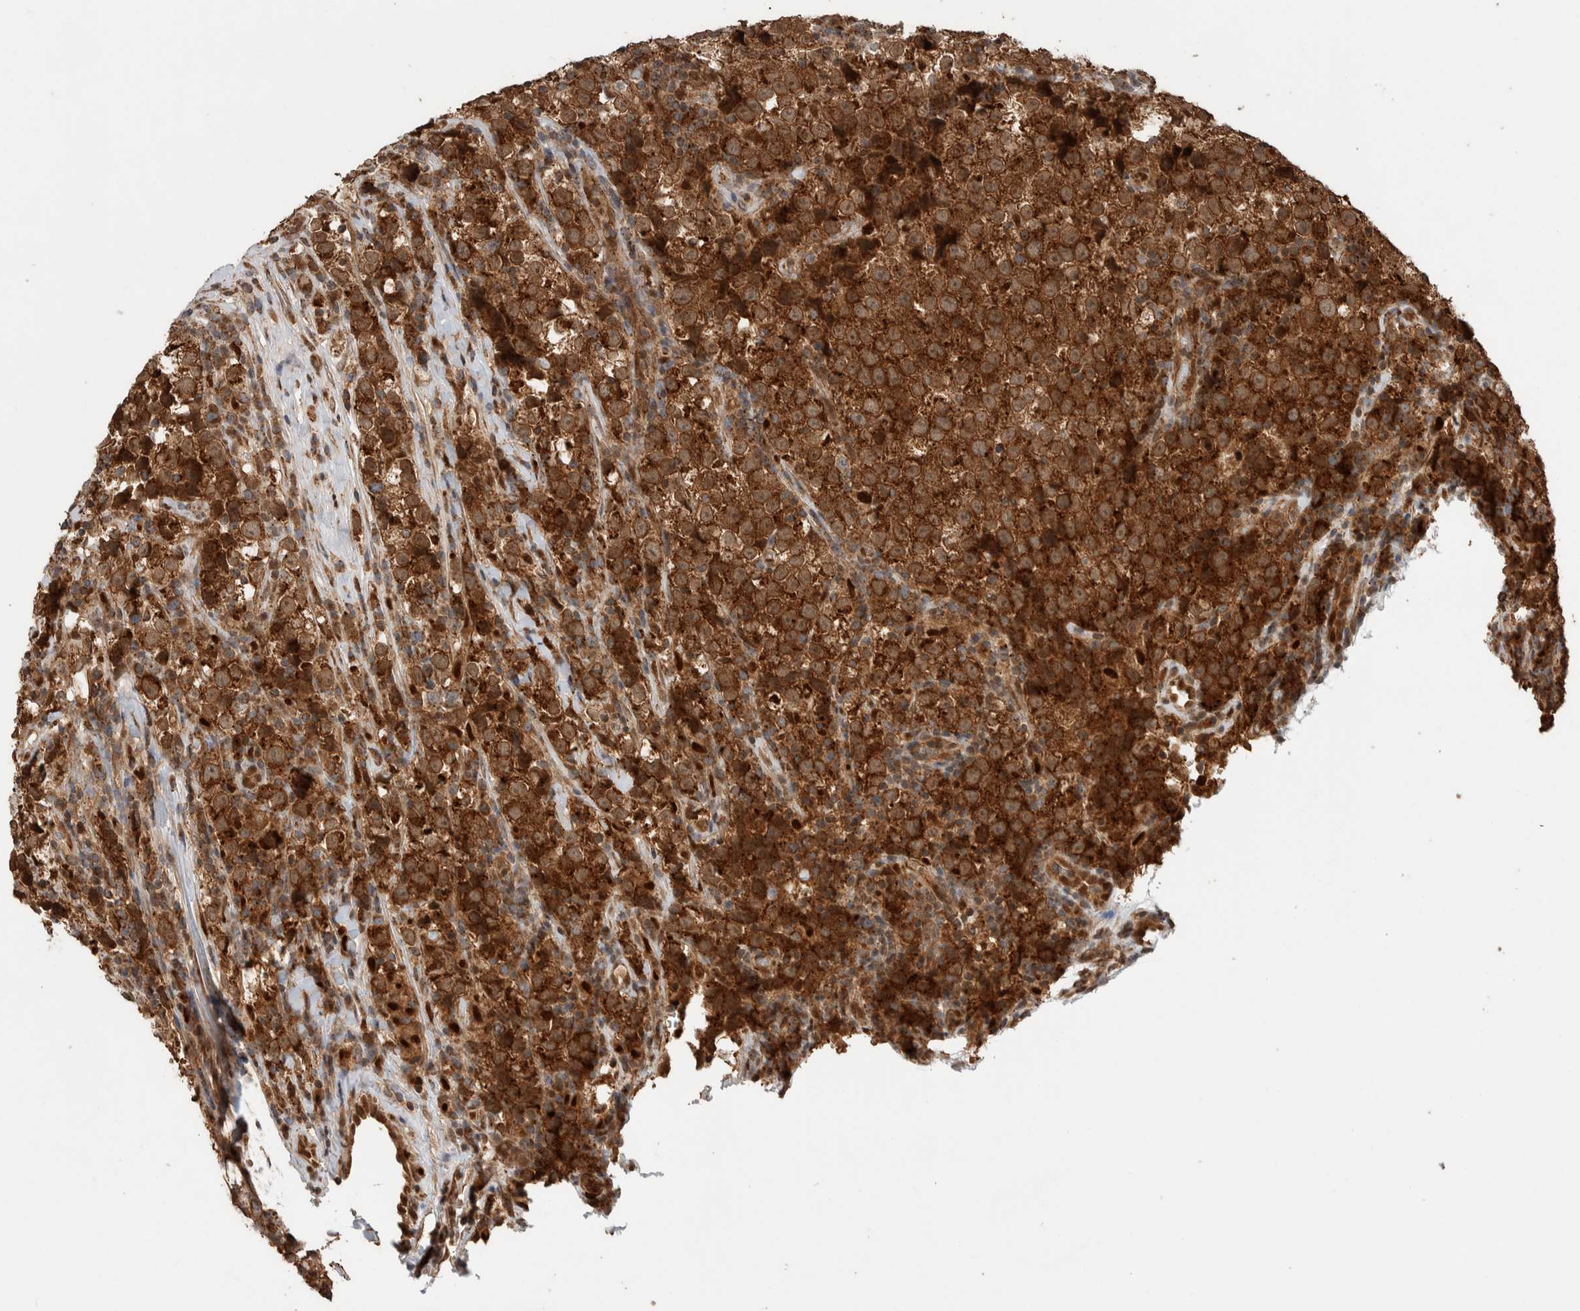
{"staining": {"intensity": "strong", "quantity": ">75%", "location": "cytoplasmic/membranous"}, "tissue": "testis cancer", "cell_type": "Tumor cells", "image_type": "cancer", "snomed": [{"axis": "morphology", "description": "Normal tissue, NOS"}, {"axis": "morphology", "description": "Seminoma, NOS"}, {"axis": "topography", "description": "Testis"}], "caption": "Immunohistochemical staining of seminoma (testis) displays high levels of strong cytoplasmic/membranous positivity in about >75% of tumor cells.", "gene": "VPS53", "patient": {"sex": "male", "age": 43}}